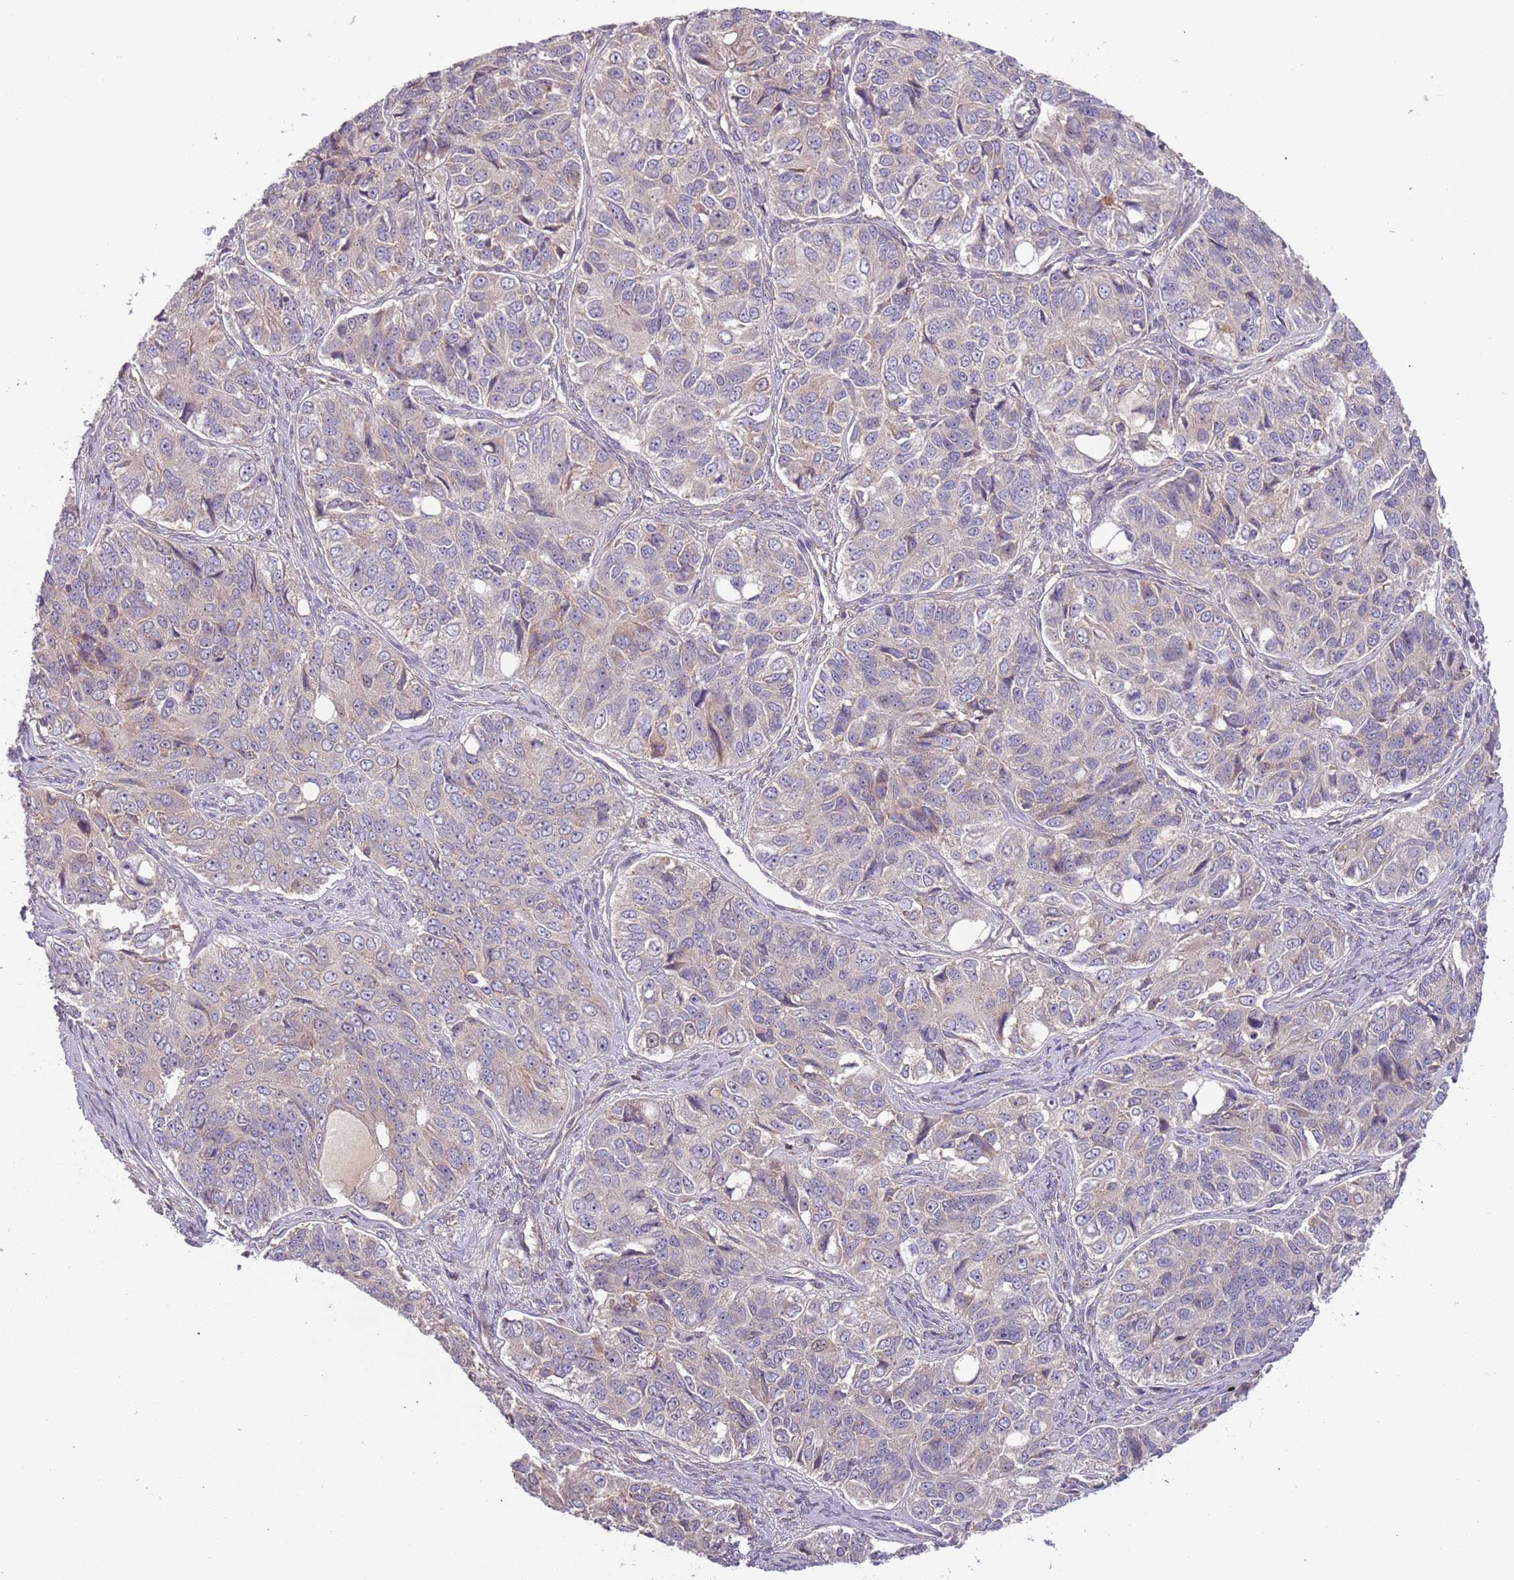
{"staining": {"intensity": "weak", "quantity": "<25%", "location": "cytoplasmic/membranous"}, "tissue": "ovarian cancer", "cell_type": "Tumor cells", "image_type": "cancer", "snomed": [{"axis": "morphology", "description": "Carcinoma, endometroid"}, {"axis": "topography", "description": "Ovary"}], "caption": "IHC micrograph of neoplastic tissue: endometroid carcinoma (ovarian) stained with DAB (3,3'-diaminobenzidine) shows no significant protein expression in tumor cells.", "gene": "FECH", "patient": {"sex": "female", "age": 51}}